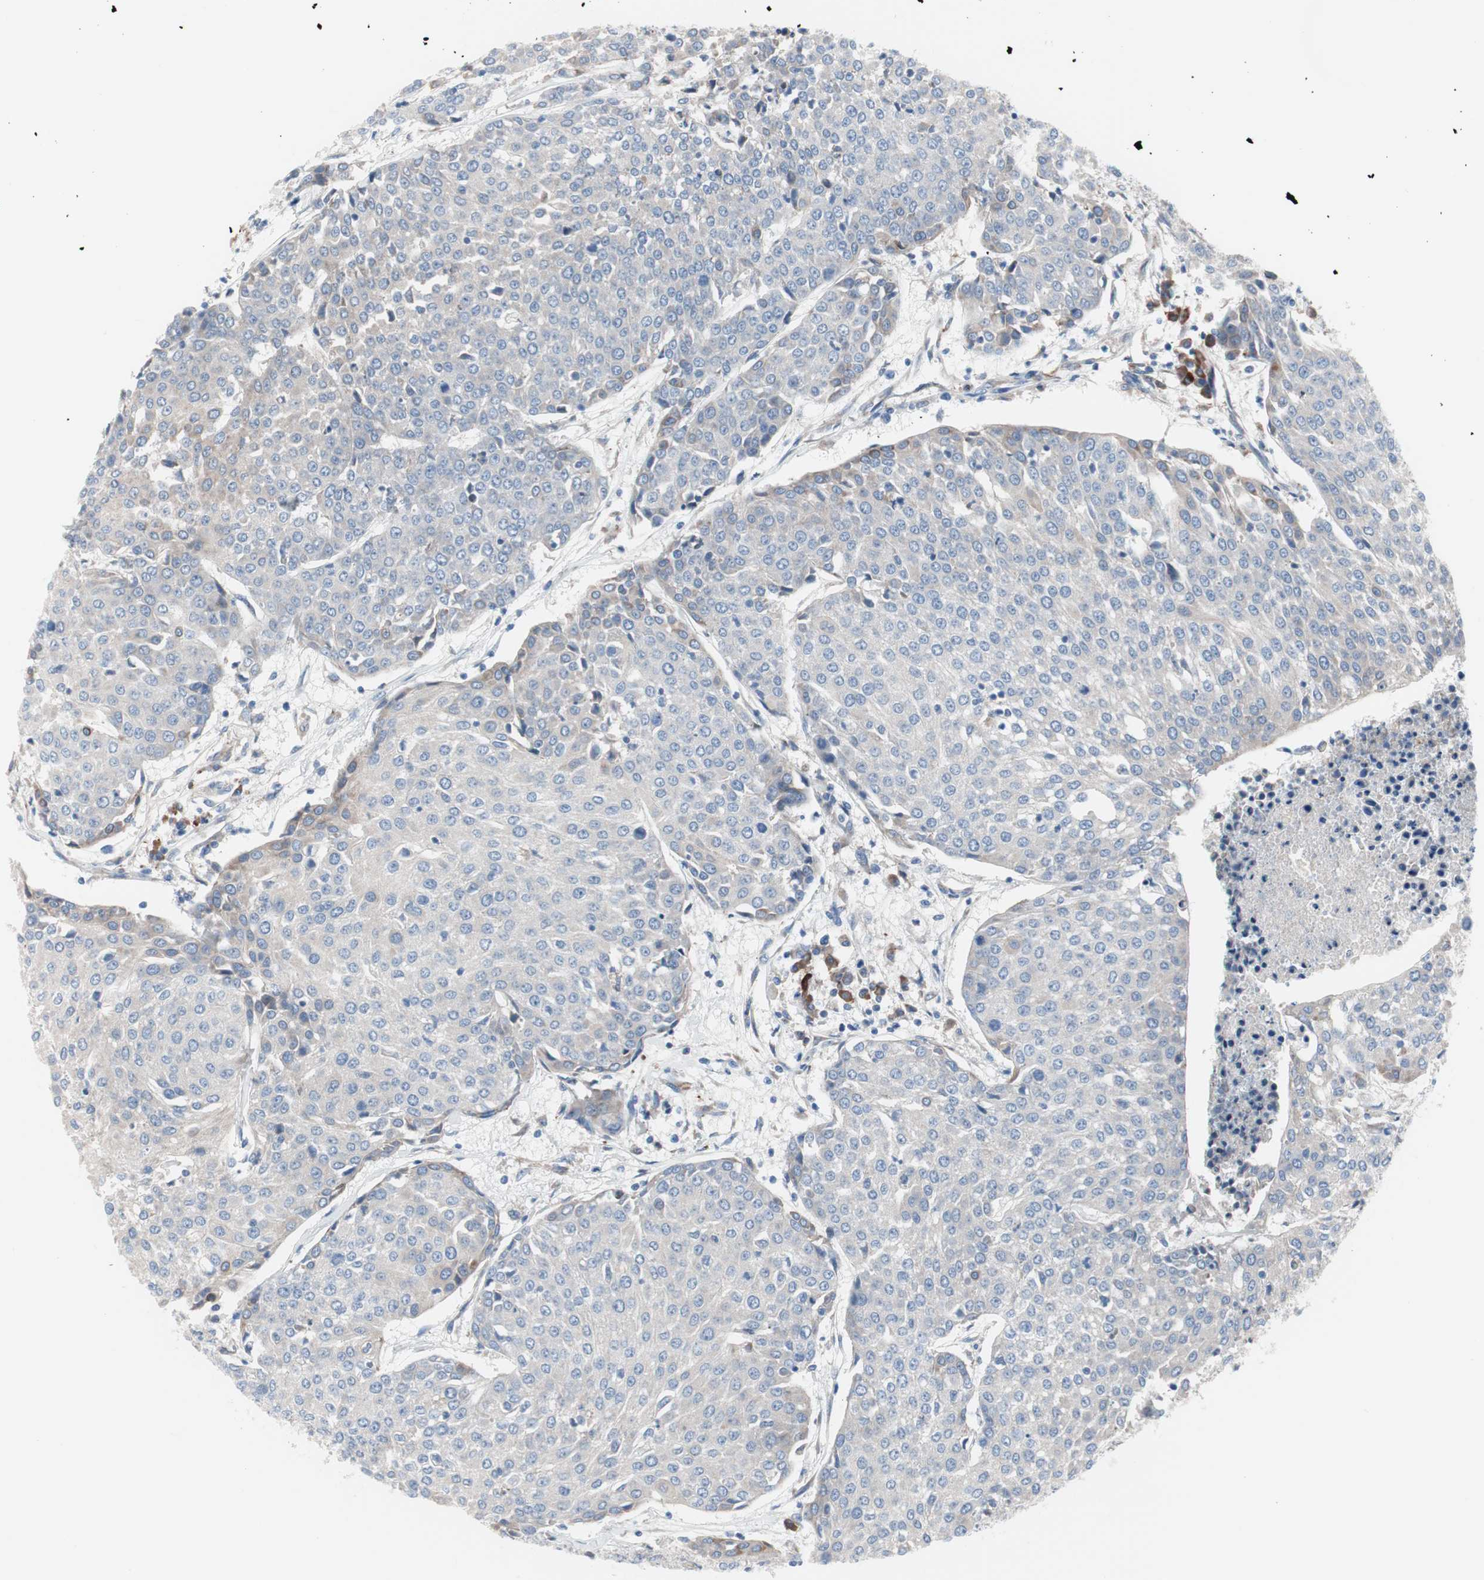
{"staining": {"intensity": "weak", "quantity": ">75%", "location": "cytoplasmic/membranous"}, "tissue": "urothelial cancer", "cell_type": "Tumor cells", "image_type": "cancer", "snomed": [{"axis": "morphology", "description": "Urothelial carcinoma, High grade"}, {"axis": "topography", "description": "Urinary bladder"}], "caption": "High-grade urothelial carcinoma stained with a protein marker exhibits weak staining in tumor cells.", "gene": "KANSL1", "patient": {"sex": "female", "age": 85}}